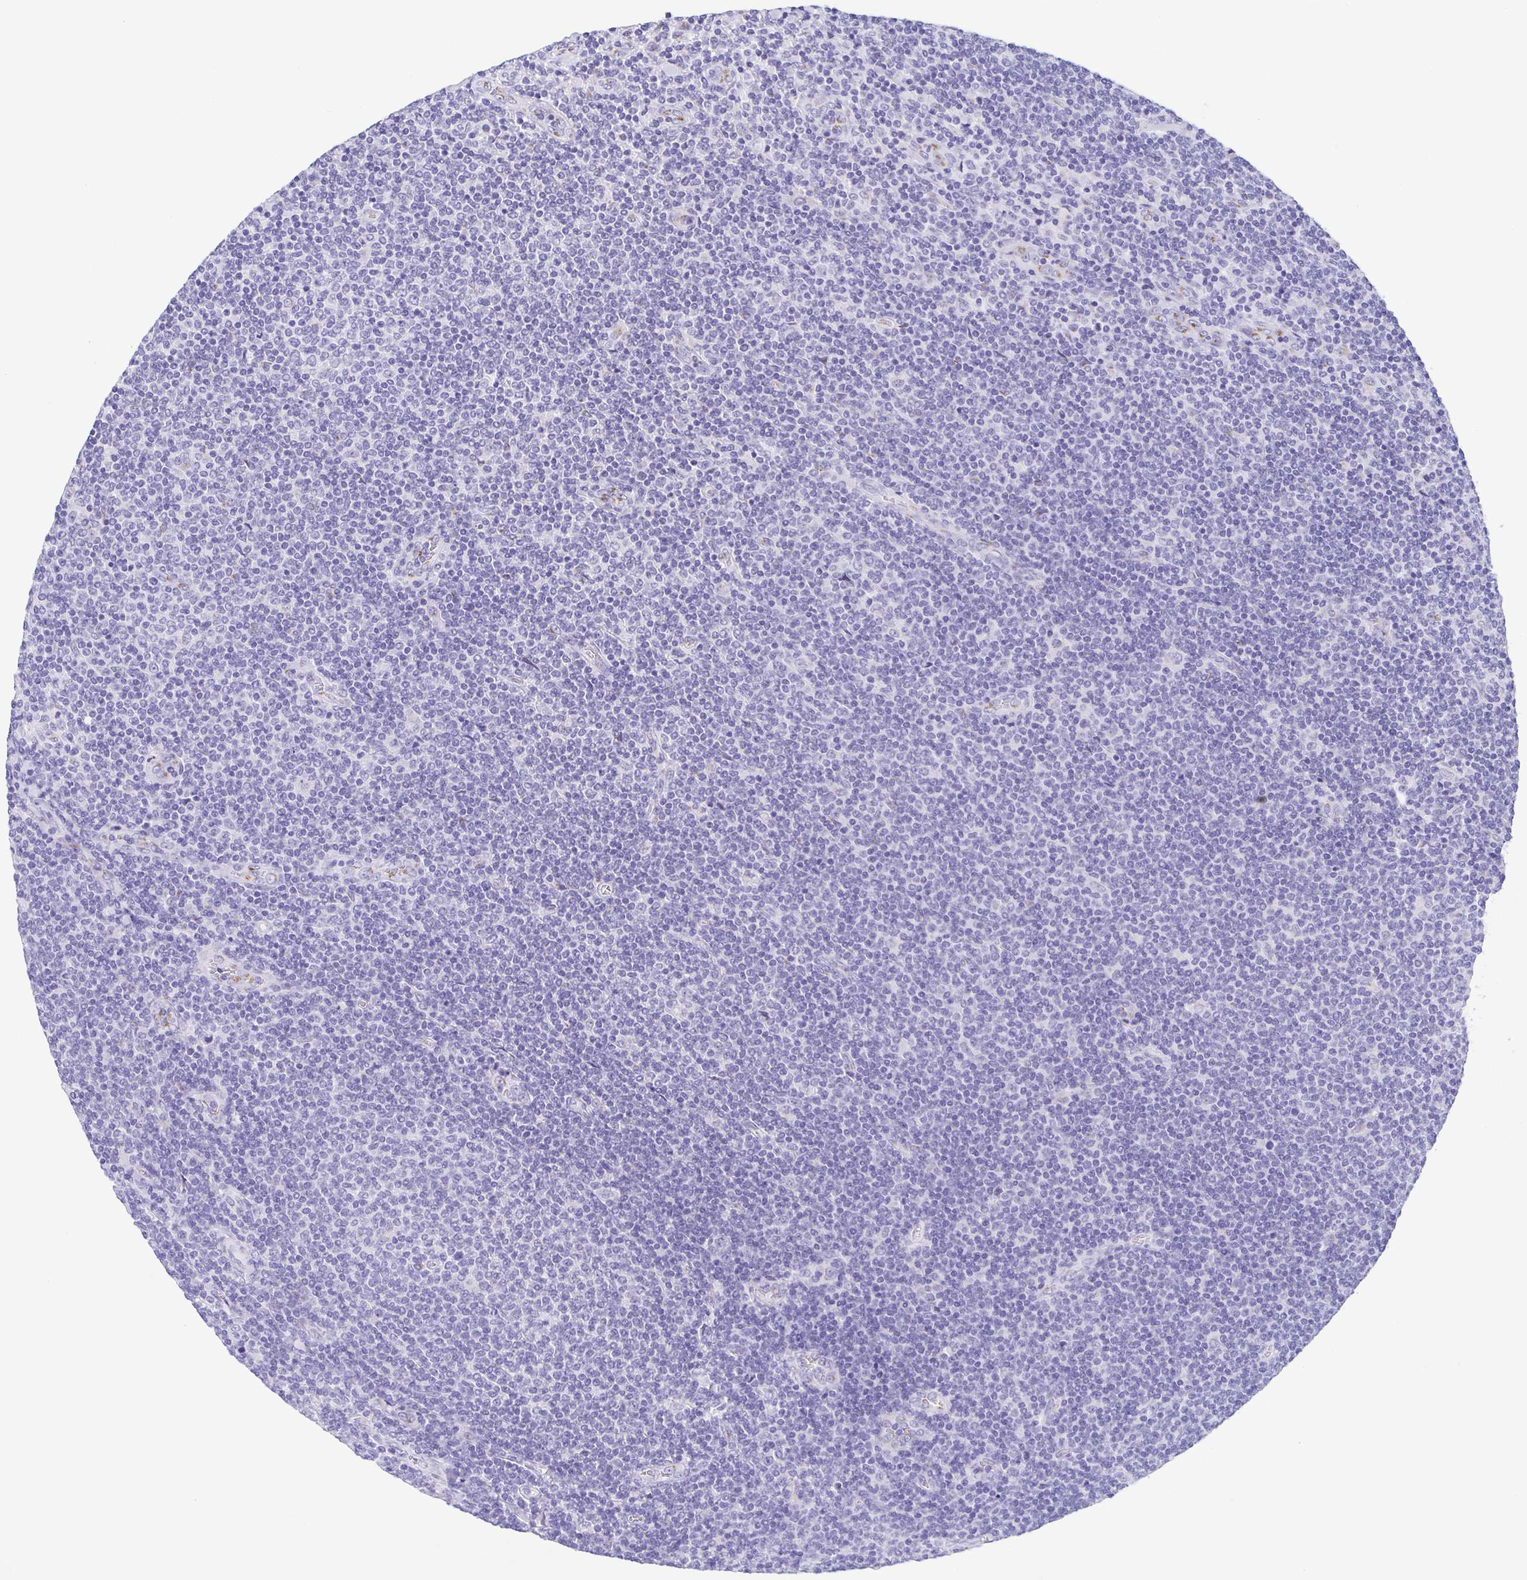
{"staining": {"intensity": "negative", "quantity": "none", "location": "none"}, "tissue": "lymphoma", "cell_type": "Tumor cells", "image_type": "cancer", "snomed": [{"axis": "morphology", "description": "Malignant lymphoma, non-Hodgkin's type, Low grade"}, {"axis": "topography", "description": "Lymph node"}], "caption": "This is a histopathology image of IHC staining of lymphoma, which shows no expression in tumor cells. (DAB (3,3'-diaminobenzidine) IHC with hematoxylin counter stain).", "gene": "SULT1B1", "patient": {"sex": "male", "age": 52}}